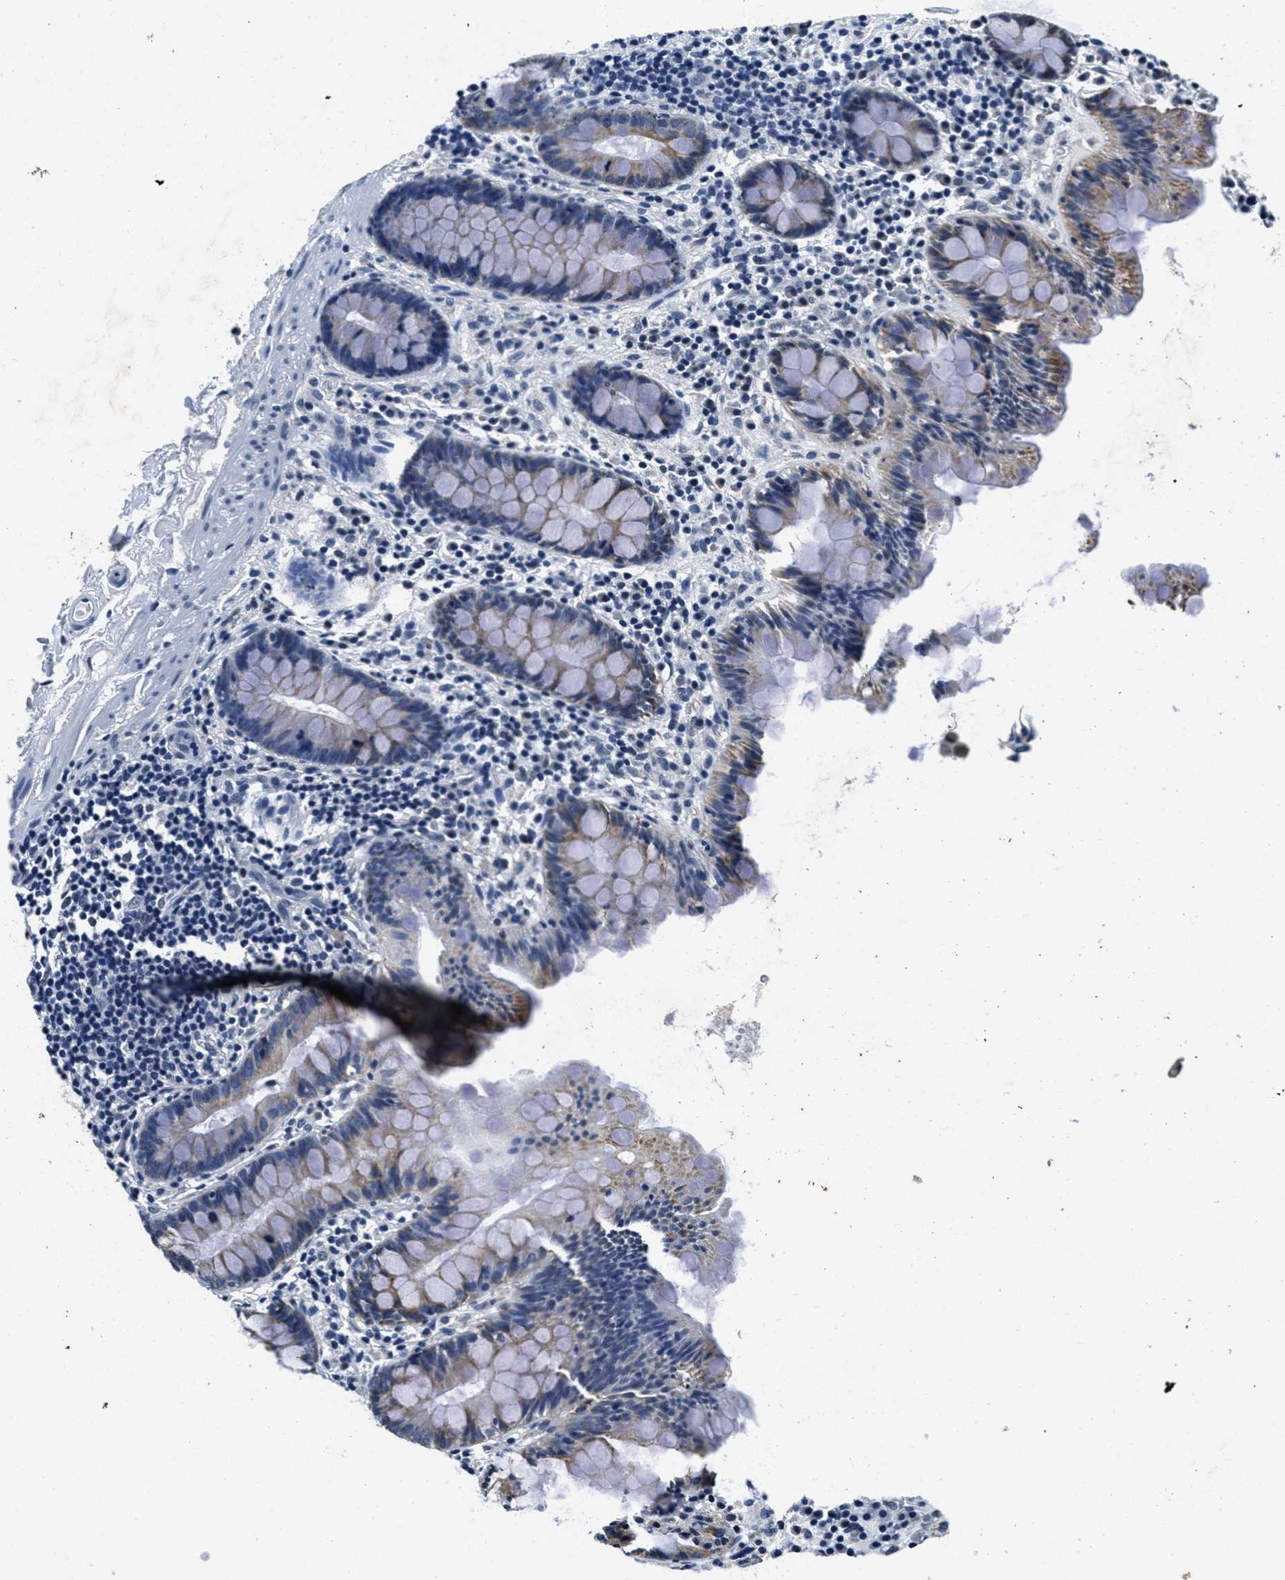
{"staining": {"intensity": "negative", "quantity": "none", "location": "none"}, "tissue": "colon", "cell_type": "Endothelial cells", "image_type": "normal", "snomed": [{"axis": "morphology", "description": "Normal tissue, NOS"}, {"axis": "topography", "description": "Colon"}], "caption": "DAB immunohistochemical staining of unremarkable colon reveals no significant staining in endothelial cells. The staining is performed using DAB brown chromogen with nuclei counter-stained in using hematoxylin.", "gene": "HS3ST2", "patient": {"sex": "female", "age": 80}}